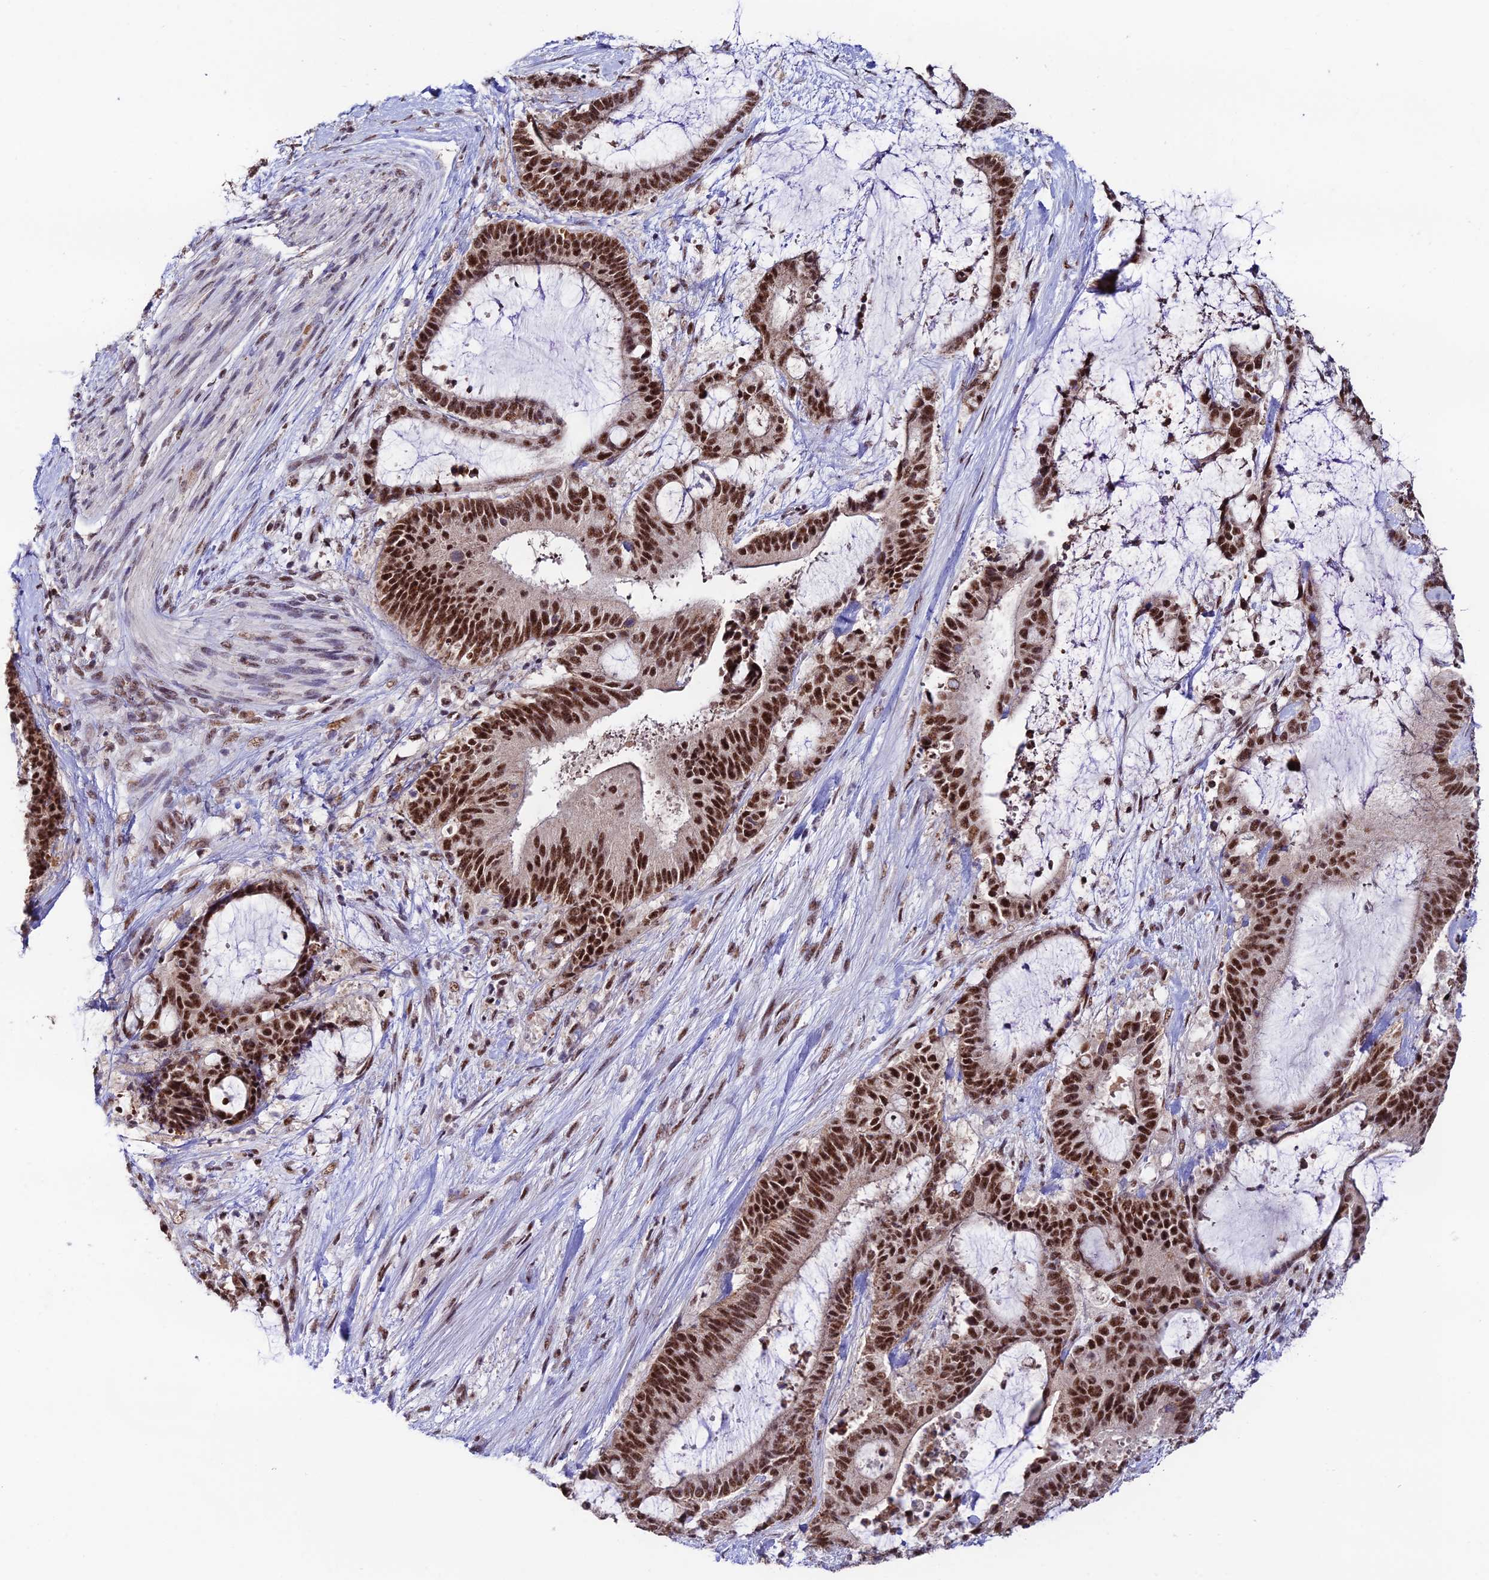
{"staining": {"intensity": "strong", "quantity": ">75%", "location": "nuclear"}, "tissue": "liver cancer", "cell_type": "Tumor cells", "image_type": "cancer", "snomed": [{"axis": "morphology", "description": "Normal tissue, NOS"}, {"axis": "morphology", "description": "Cholangiocarcinoma"}, {"axis": "topography", "description": "Liver"}, {"axis": "topography", "description": "Peripheral nerve tissue"}], "caption": "Liver cancer tissue reveals strong nuclear expression in approximately >75% of tumor cells, visualized by immunohistochemistry. (IHC, brightfield microscopy, high magnification).", "gene": "THOC7", "patient": {"sex": "female", "age": 73}}